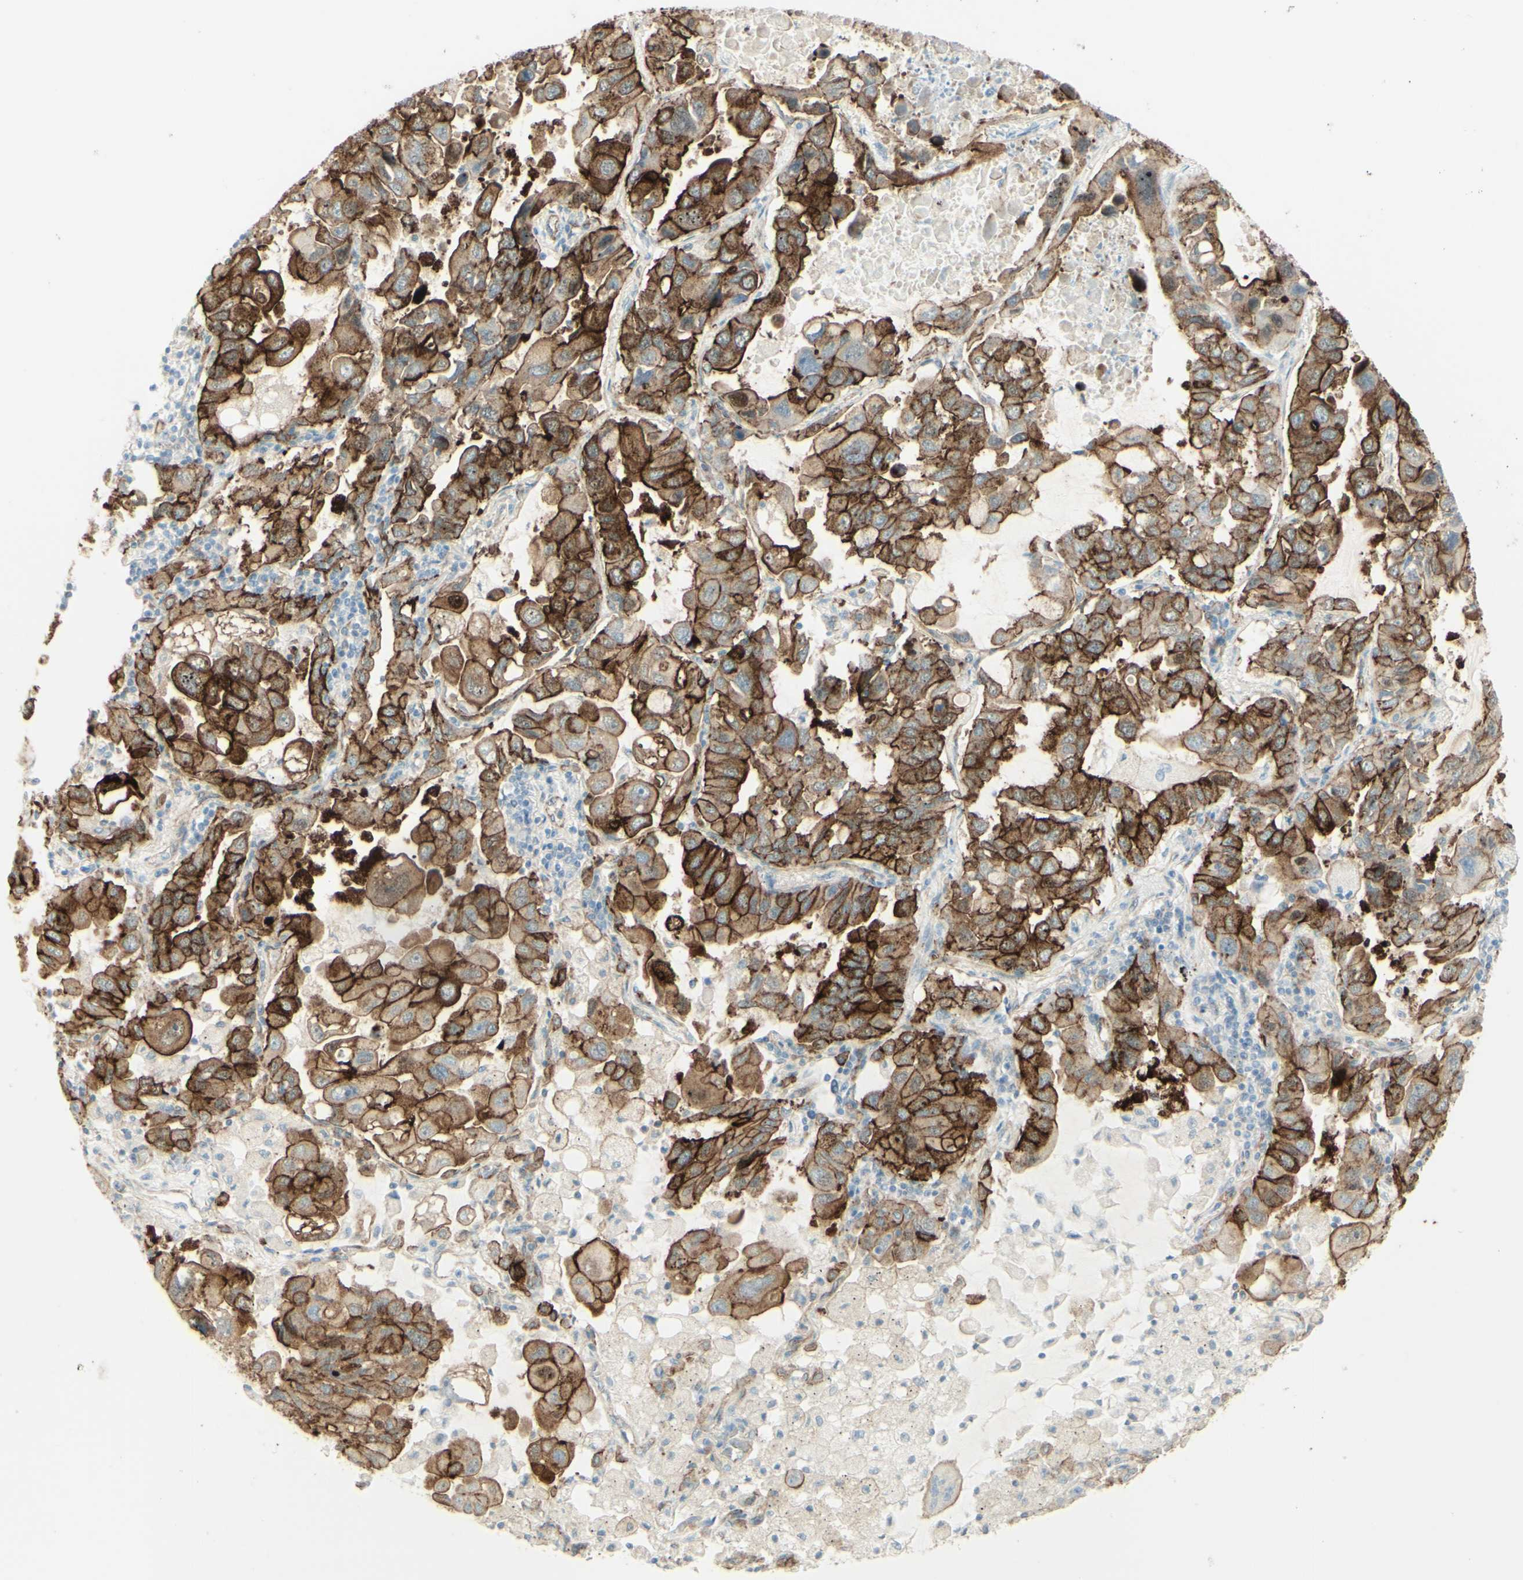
{"staining": {"intensity": "strong", "quantity": "25%-75%", "location": "cytoplasmic/membranous"}, "tissue": "lung cancer", "cell_type": "Tumor cells", "image_type": "cancer", "snomed": [{"axis": "morphology", "description": "Adenocarcinoma, NOS"}, {"axis": "topography", "description": "Lung"}], "caption": "This is an image of IHC staining of lung cancer (adenocarcinoma), which shows strong positivity in the cytoplasmic/membranous of tumor cells.", "gene": "MYO6", "patient": {"sex": "male", "age": 64}}